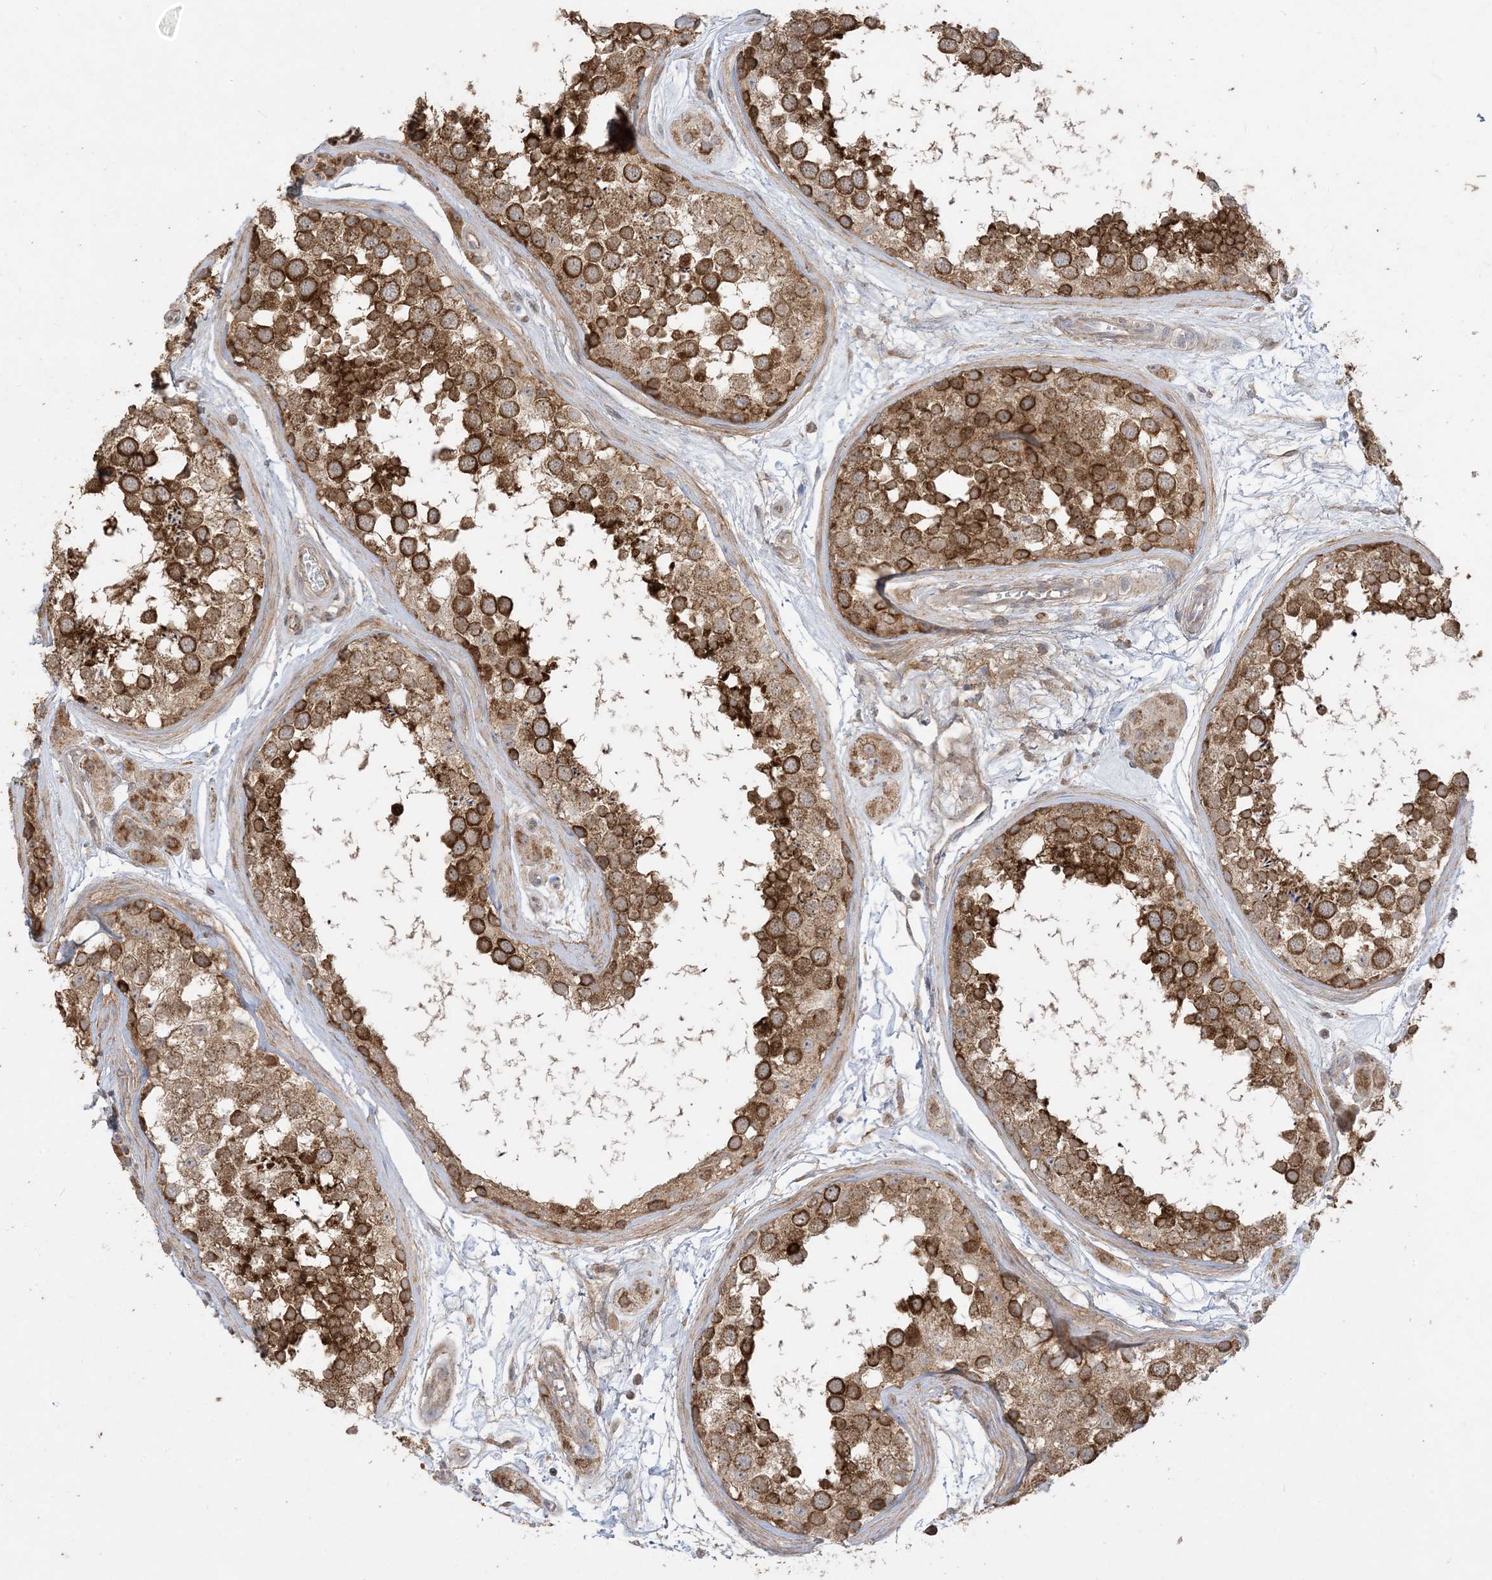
{"staining": {"intensity": "strong", "quantity": ">75%", "location": "cytoplasmic/membranous"}, "tissue": "testis", "cell_type": "Cells in seminiferous ducts", "image_type": "normal", "snomed": [{"axis": "morphology", "description": "Normal tissue, NOS"}, {"axis": "topography", "description": "Testis"}], "caption": "Immunohistochemistry (IHC) (DAB) staining of benign human testis reveals strong cytoplasmic/membranous protein positivity in approximately >75% of cells in seminiferous ducts.", "gene": "SIRT3", "patient": {"sex": "male", "age": 56}}